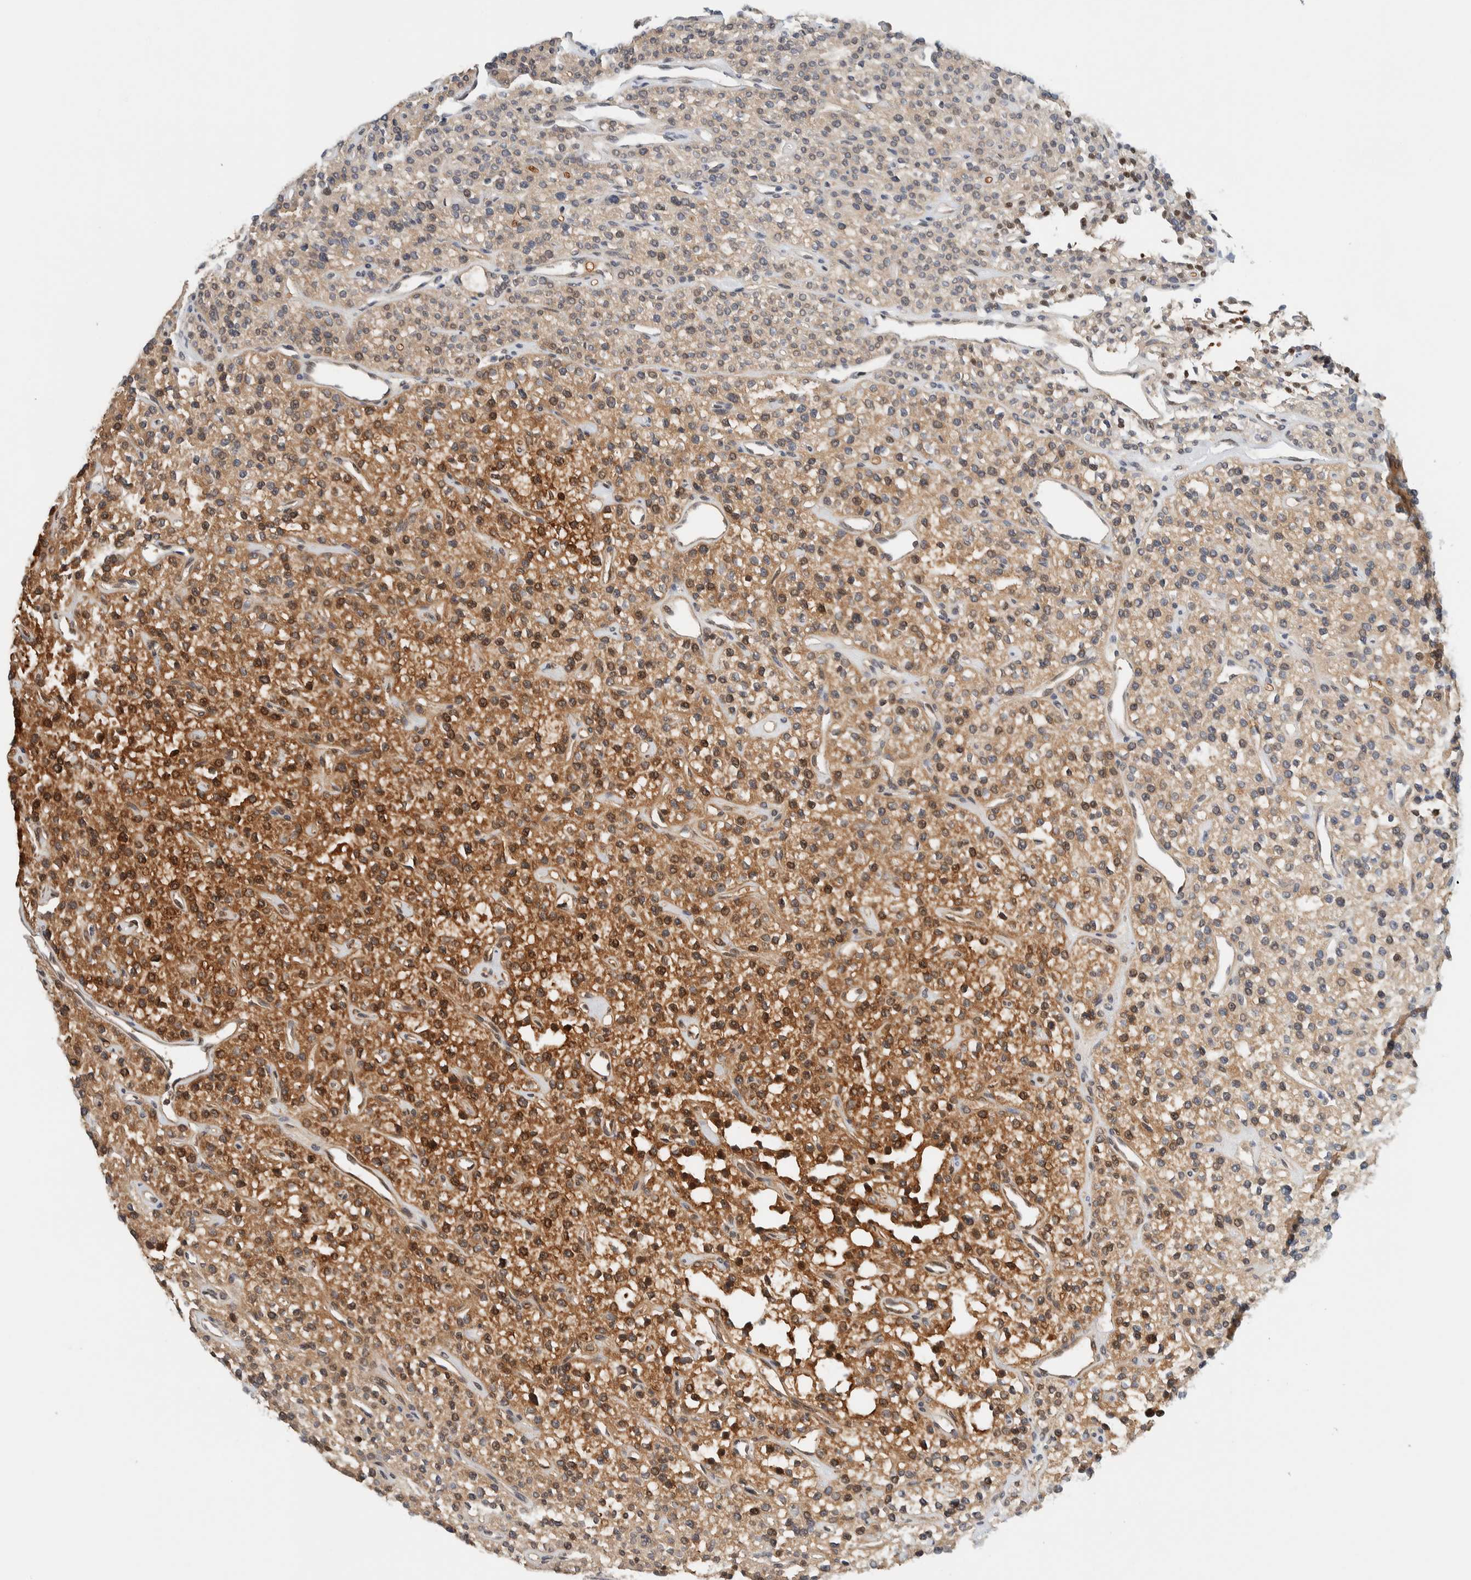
{"staining": {"intensity": "moderate", "quantity": ">75%", "location": "cytoplasmic/membranous"}, "tissue": "parathyroid gland", "cell_type": "Glandular cells", "image_type": "normal", "snomed": [{"axis": "morphology", "description": "Normal tissue, NOS"}, {"axis": "topography", "description": "Parathyroid gland"}], "caption": "Moderate cytoplasmic/membranous protein expression is present in about >75% of glandular cells in parathyroid gland. The staining was performed using DAB to visualize the protein expression in brown, while the nuclei were stained in blue with hematoxylin (Magnification: 20x).", "gene": "TSTD2", "patient": {"sex": "male", "age": 46}}